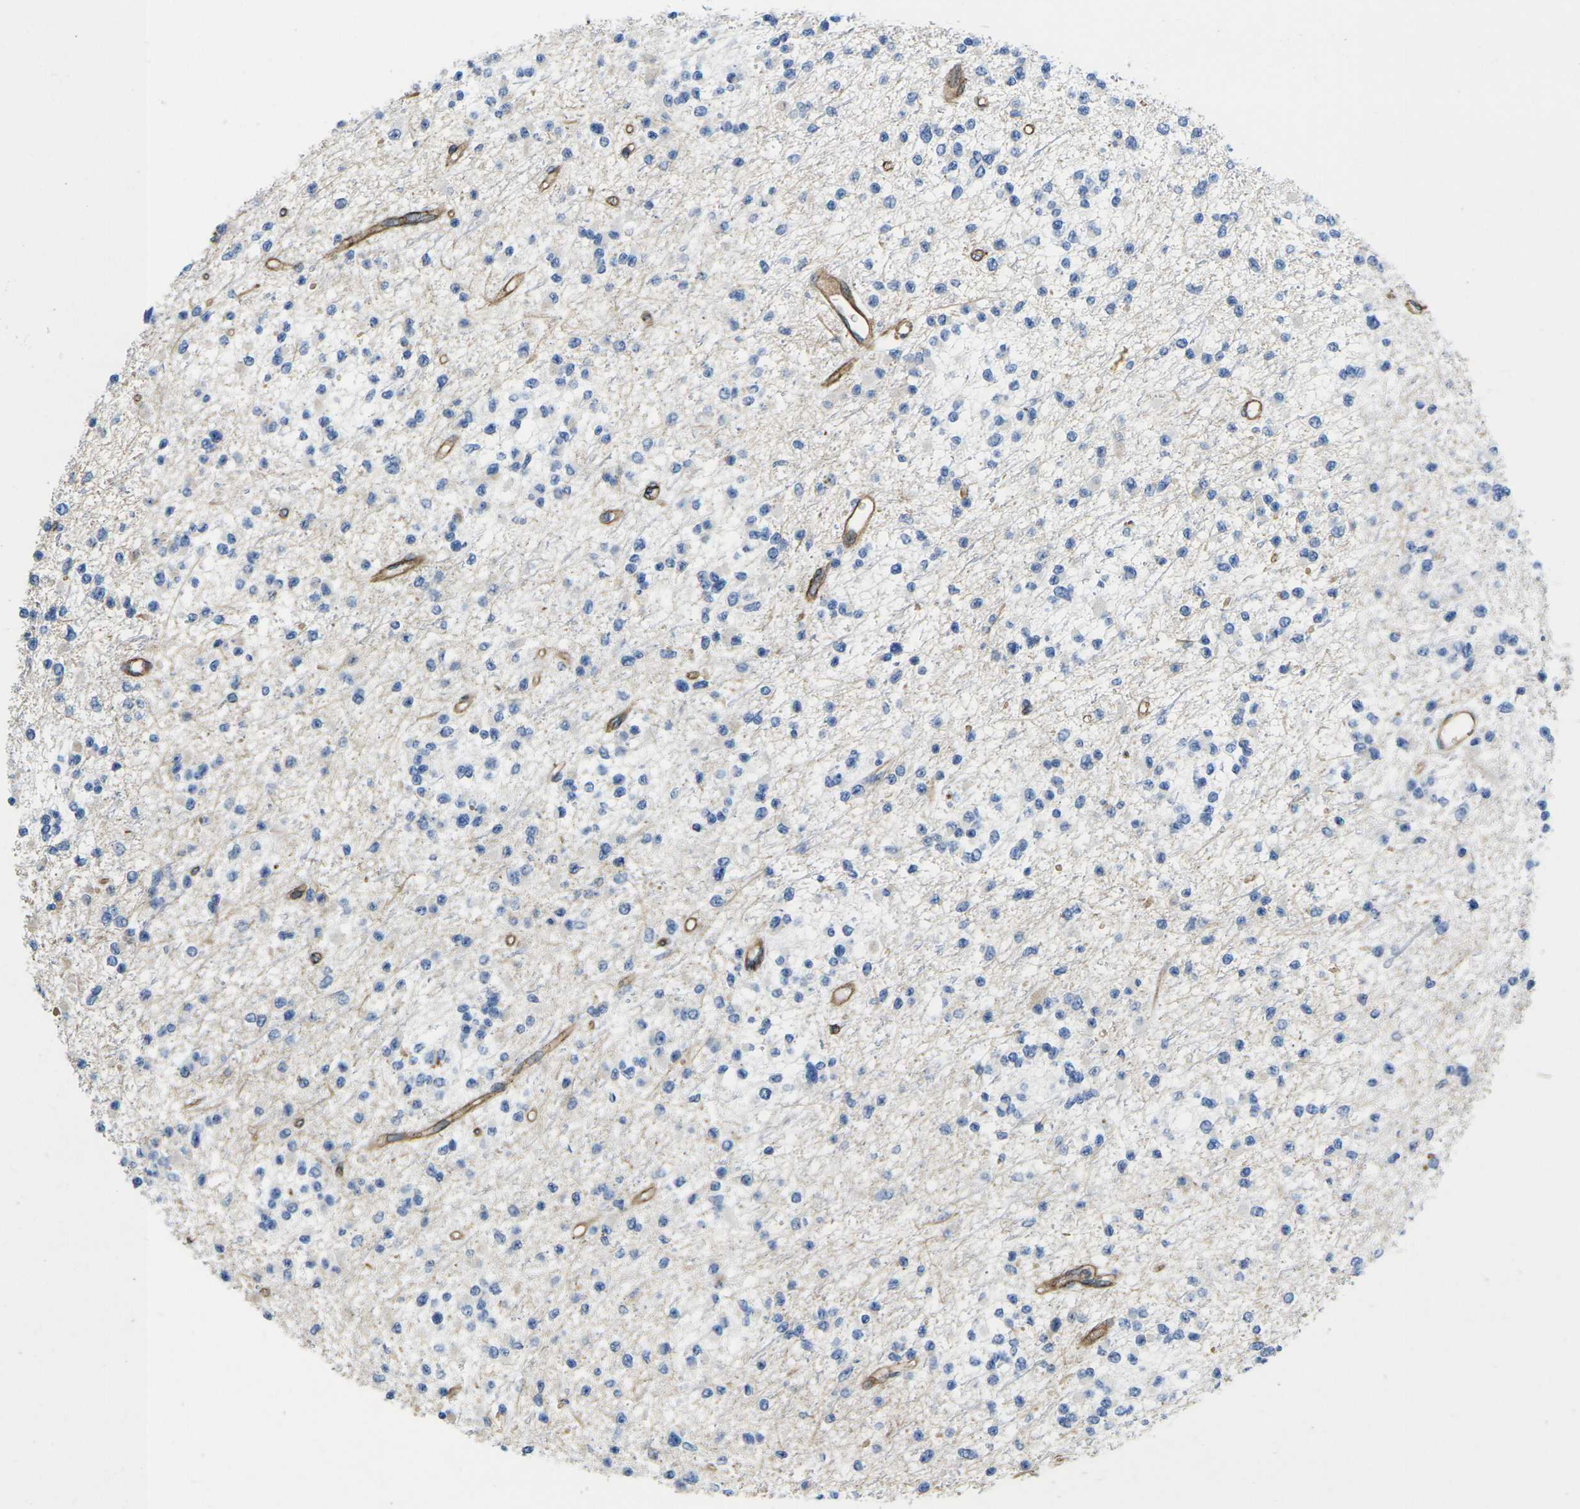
{"staining": {"intensity": "negative", "quantity": "none", "location": "none"}, "tissue": "glioma", "cell_type": "Tumor cells", "image_type": "cancer", "snomed": [{"axis": "morphology", "description": "Glioma, malignant, Low grade"}, {"axis": "topography", "description": "Brain"}], "caption": "This histopathology image is of glioma stained with IHC to label a protein in brown with the nuclei are counter-stained blue. There is no expression in tumor cells.", "gene": "IQGAP1", "patient": {"sex": "female", "age": 22}}